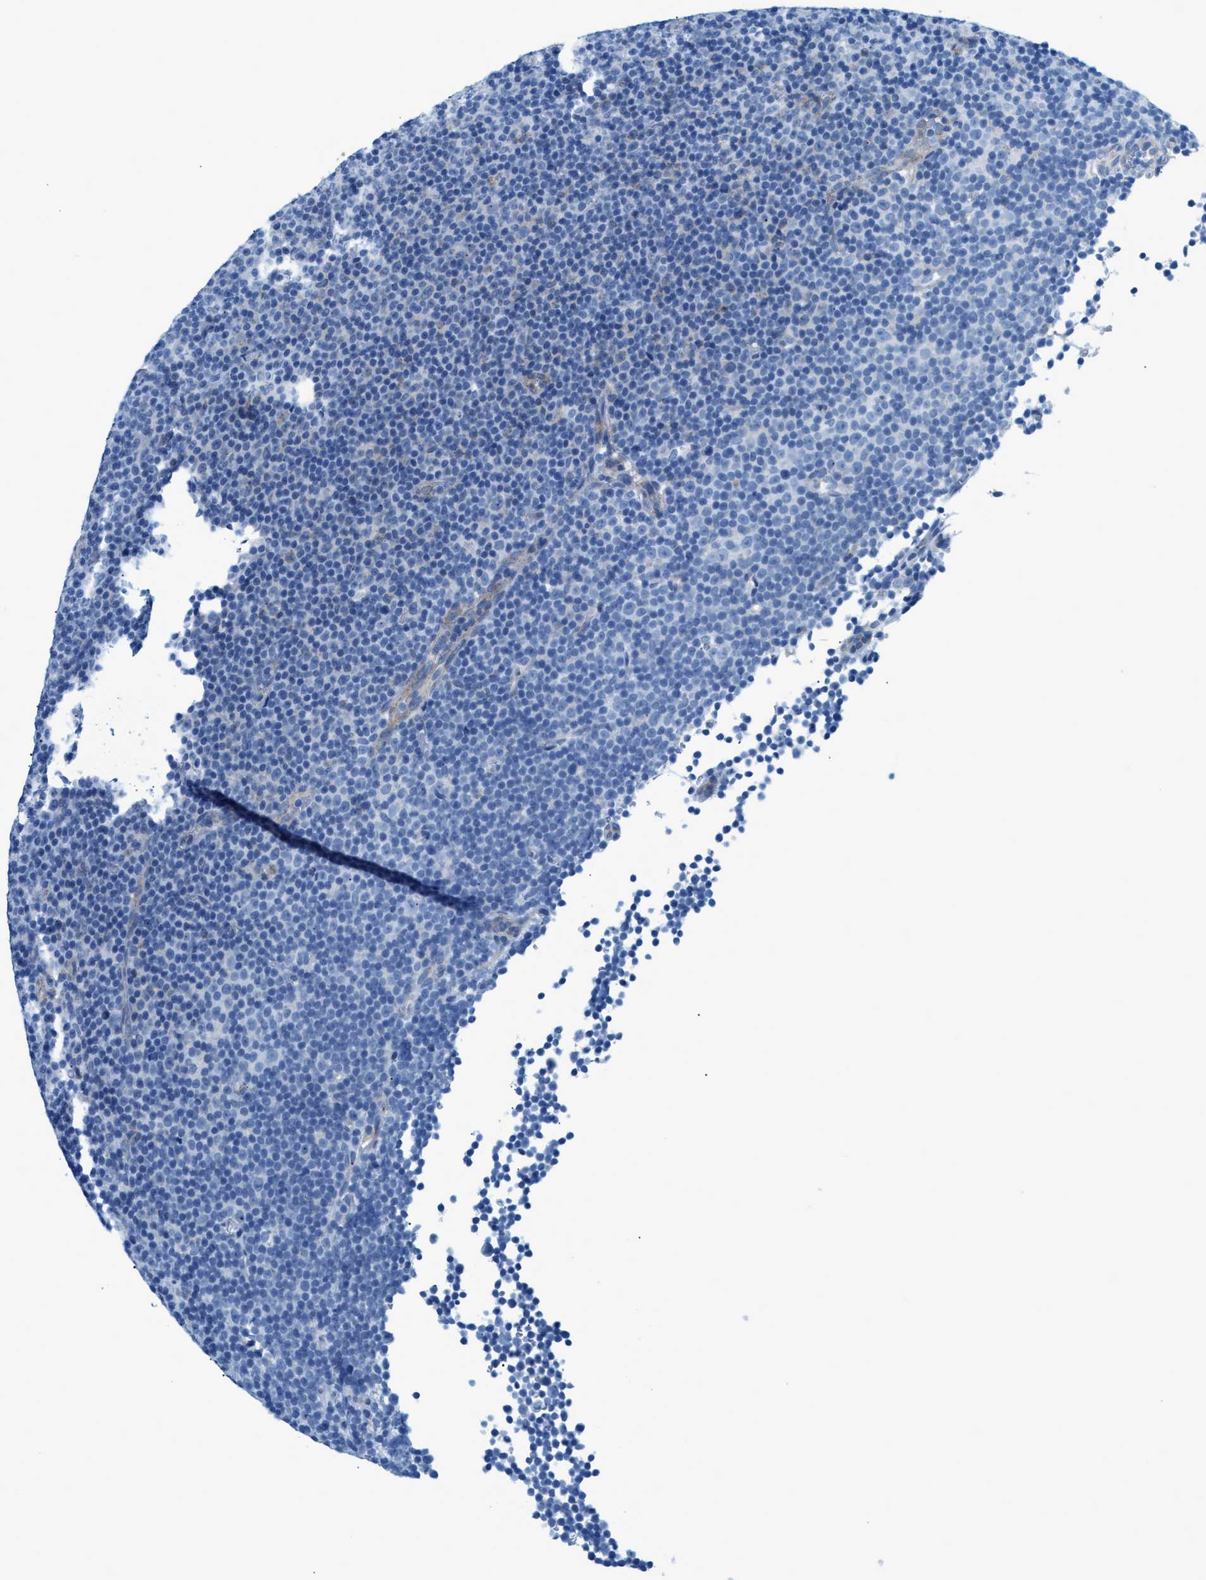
{"staining": {"intensity": "negative", "quantity": "none", "location": "none"}, "tissue": "lymphoma", "cell_type": "Tumor cells", "image_type": "cancer", "snomed": [{"axis": "morphology", "description": "Malignant lymphoma, non-Hodgkin's type, Low grade"}, {"axis": "topography", "description": "Lymph node"}], "caption": "Tumor cells show no significant positivity in low-grade malignant lymphoma, non-Hodgkin's type.", "gene": "TPSAB1", "patient": {"sex": "female", "age": 67}}